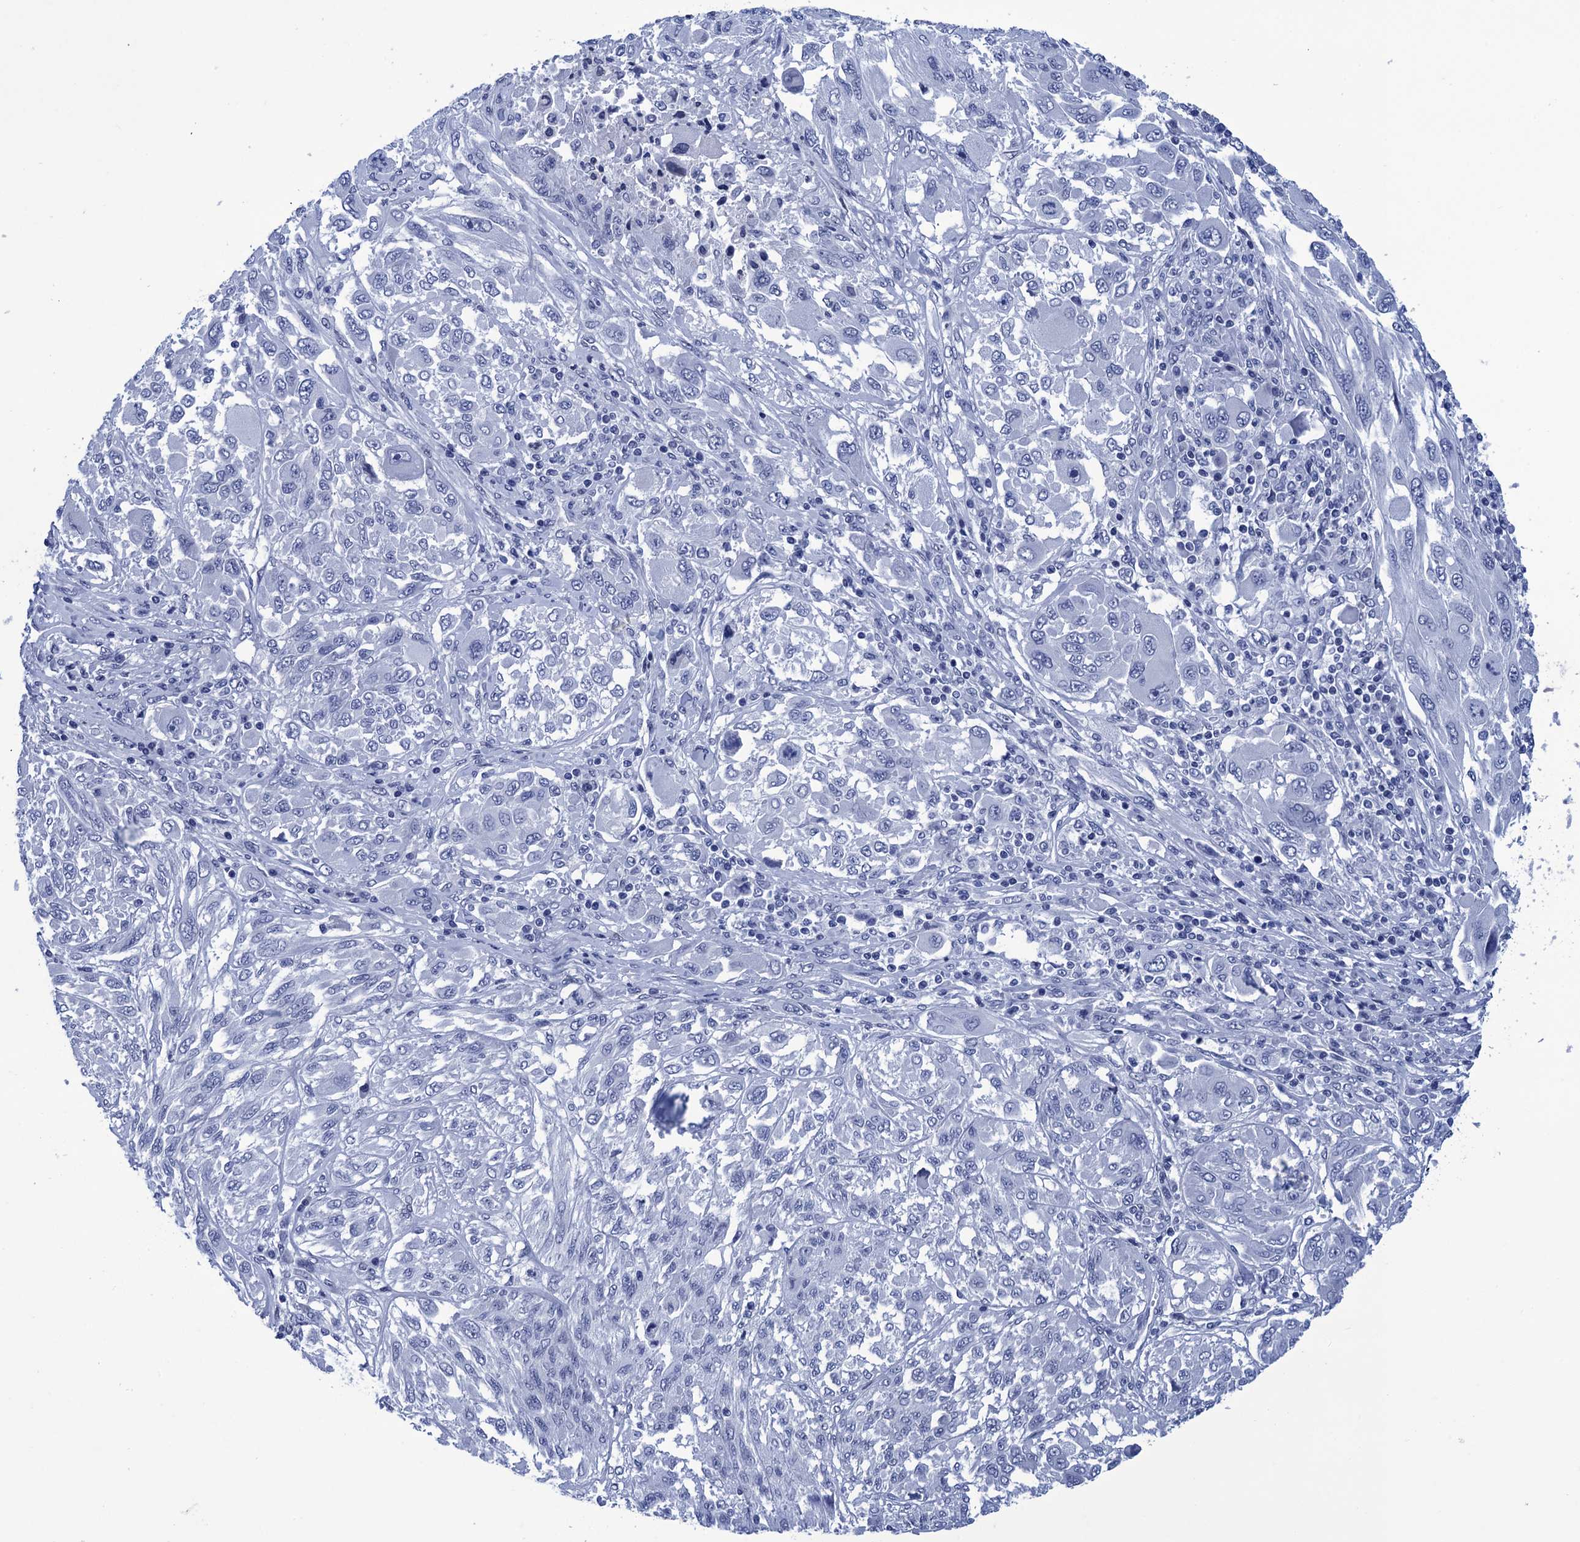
{"staining": {"intensity": "negative", "quantity": "none", "location": "none"}, "tissue": "melanoma", "cell_type": "Tumor cells", "image_type": "cancer", "snomed": [{"axis": "morphology", "description": "Malignant melanoma, NOS"}, {"axis": "topography", "description": "Skin"}], "caption": "This is a histopathology image of immunohistochemistry (IHC) staining of malignant melanoma, which shows no expression in tumor cells.", "gene": "METTL25", "patient": {"sex": "female", "age": 91}}